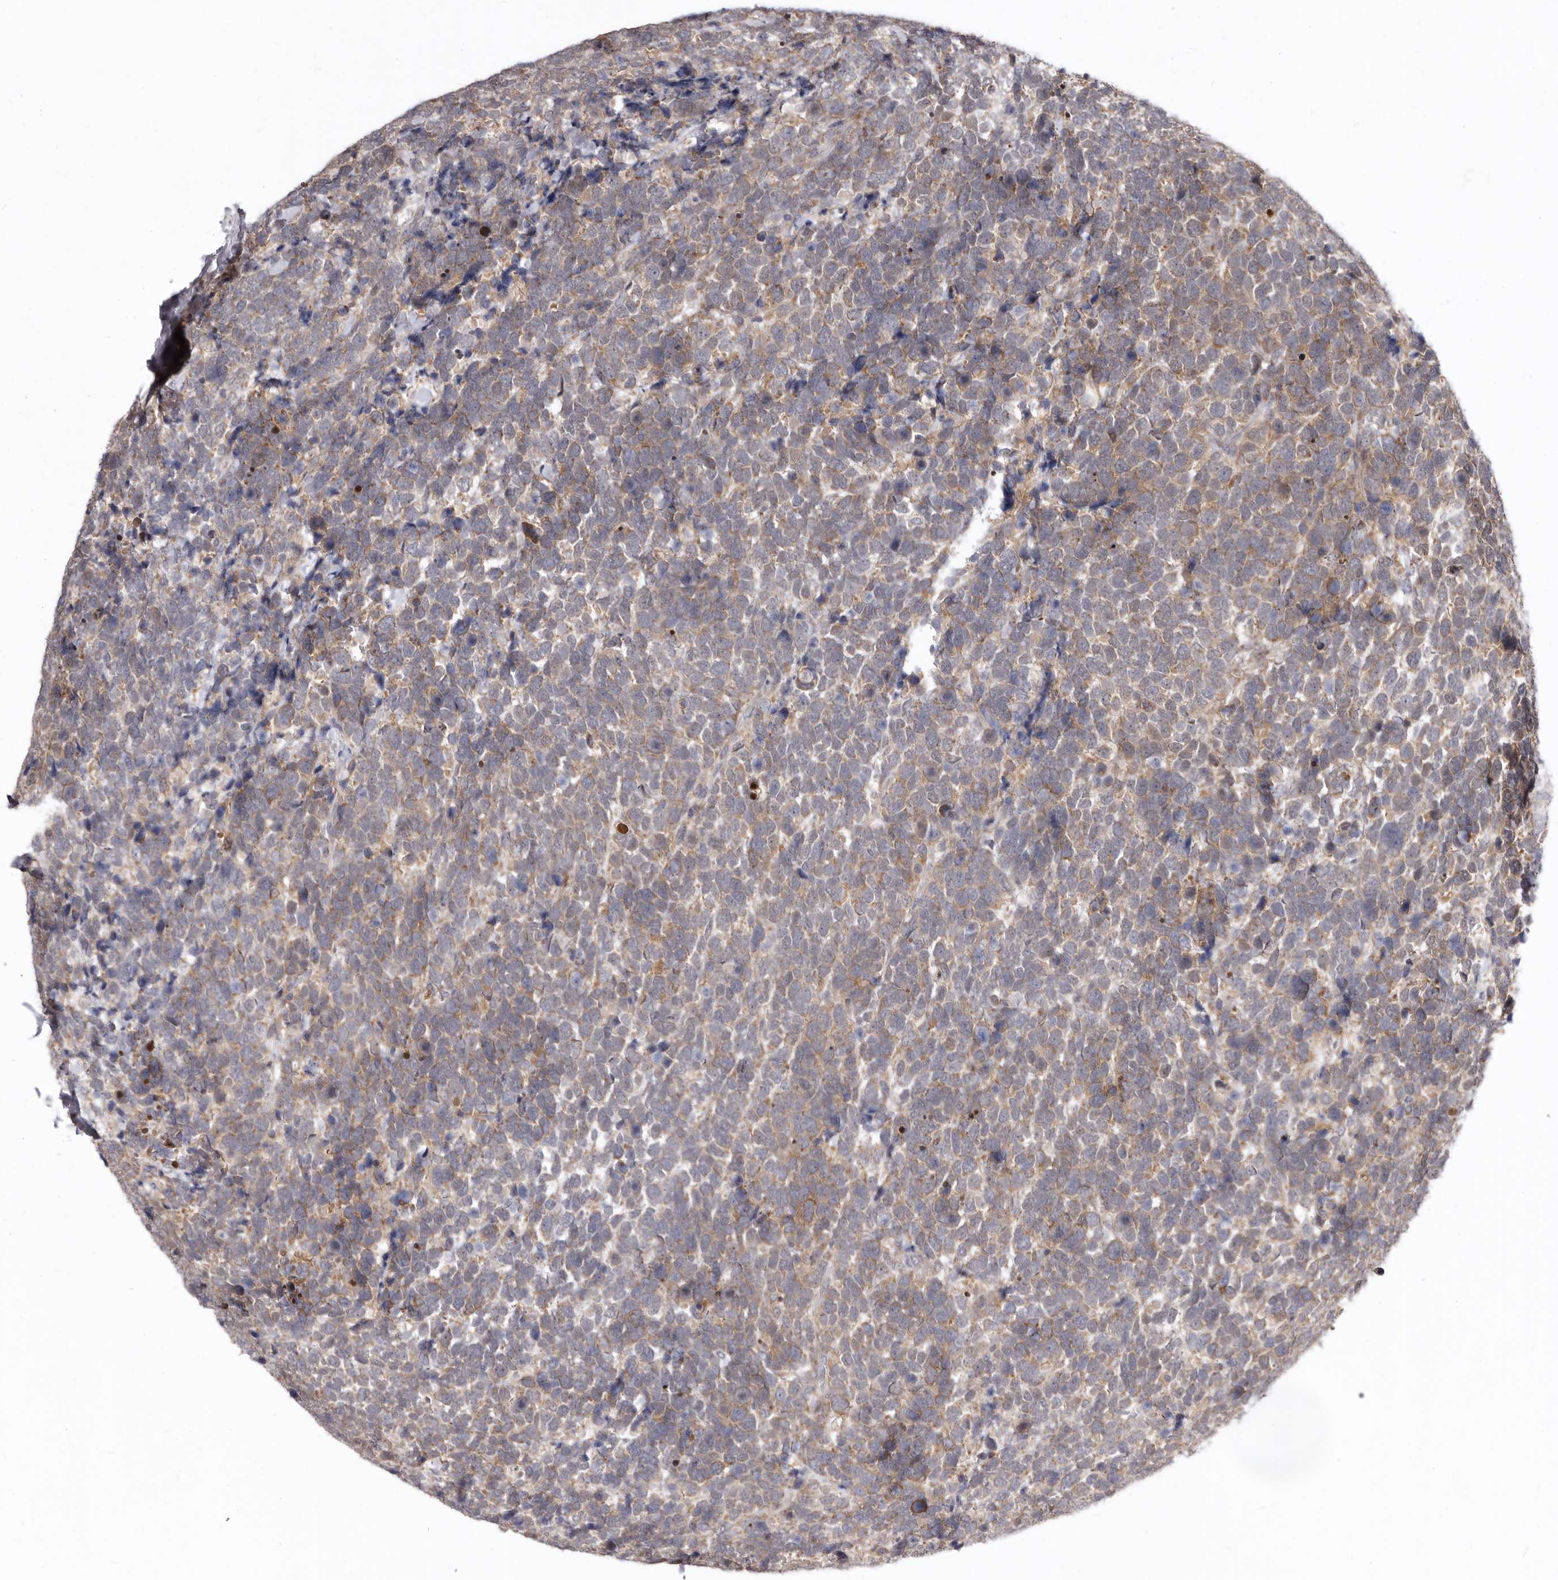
{"staining": {"intensity": "weak", "quantity": "<25%", "location": "cytoplasmic/membranous"}, "tissue": "urothelial cancer", "cell_type": "Tumor cells", "image_type": "cancer", "snomed": [{"axis": "morphology", "description": "Urothelial carcinoma, High grade"}, {"axis": "topography", "description": "Urinary bladder"}], "caption": "Immunohistochemistry histopathology image of neoplastic tissue: human urothelial cancer stained with DAB exhibits no significant protein staining in tumor cells.", "gene": "SMC4", "patient": {"sex": "female", "age": 82}}